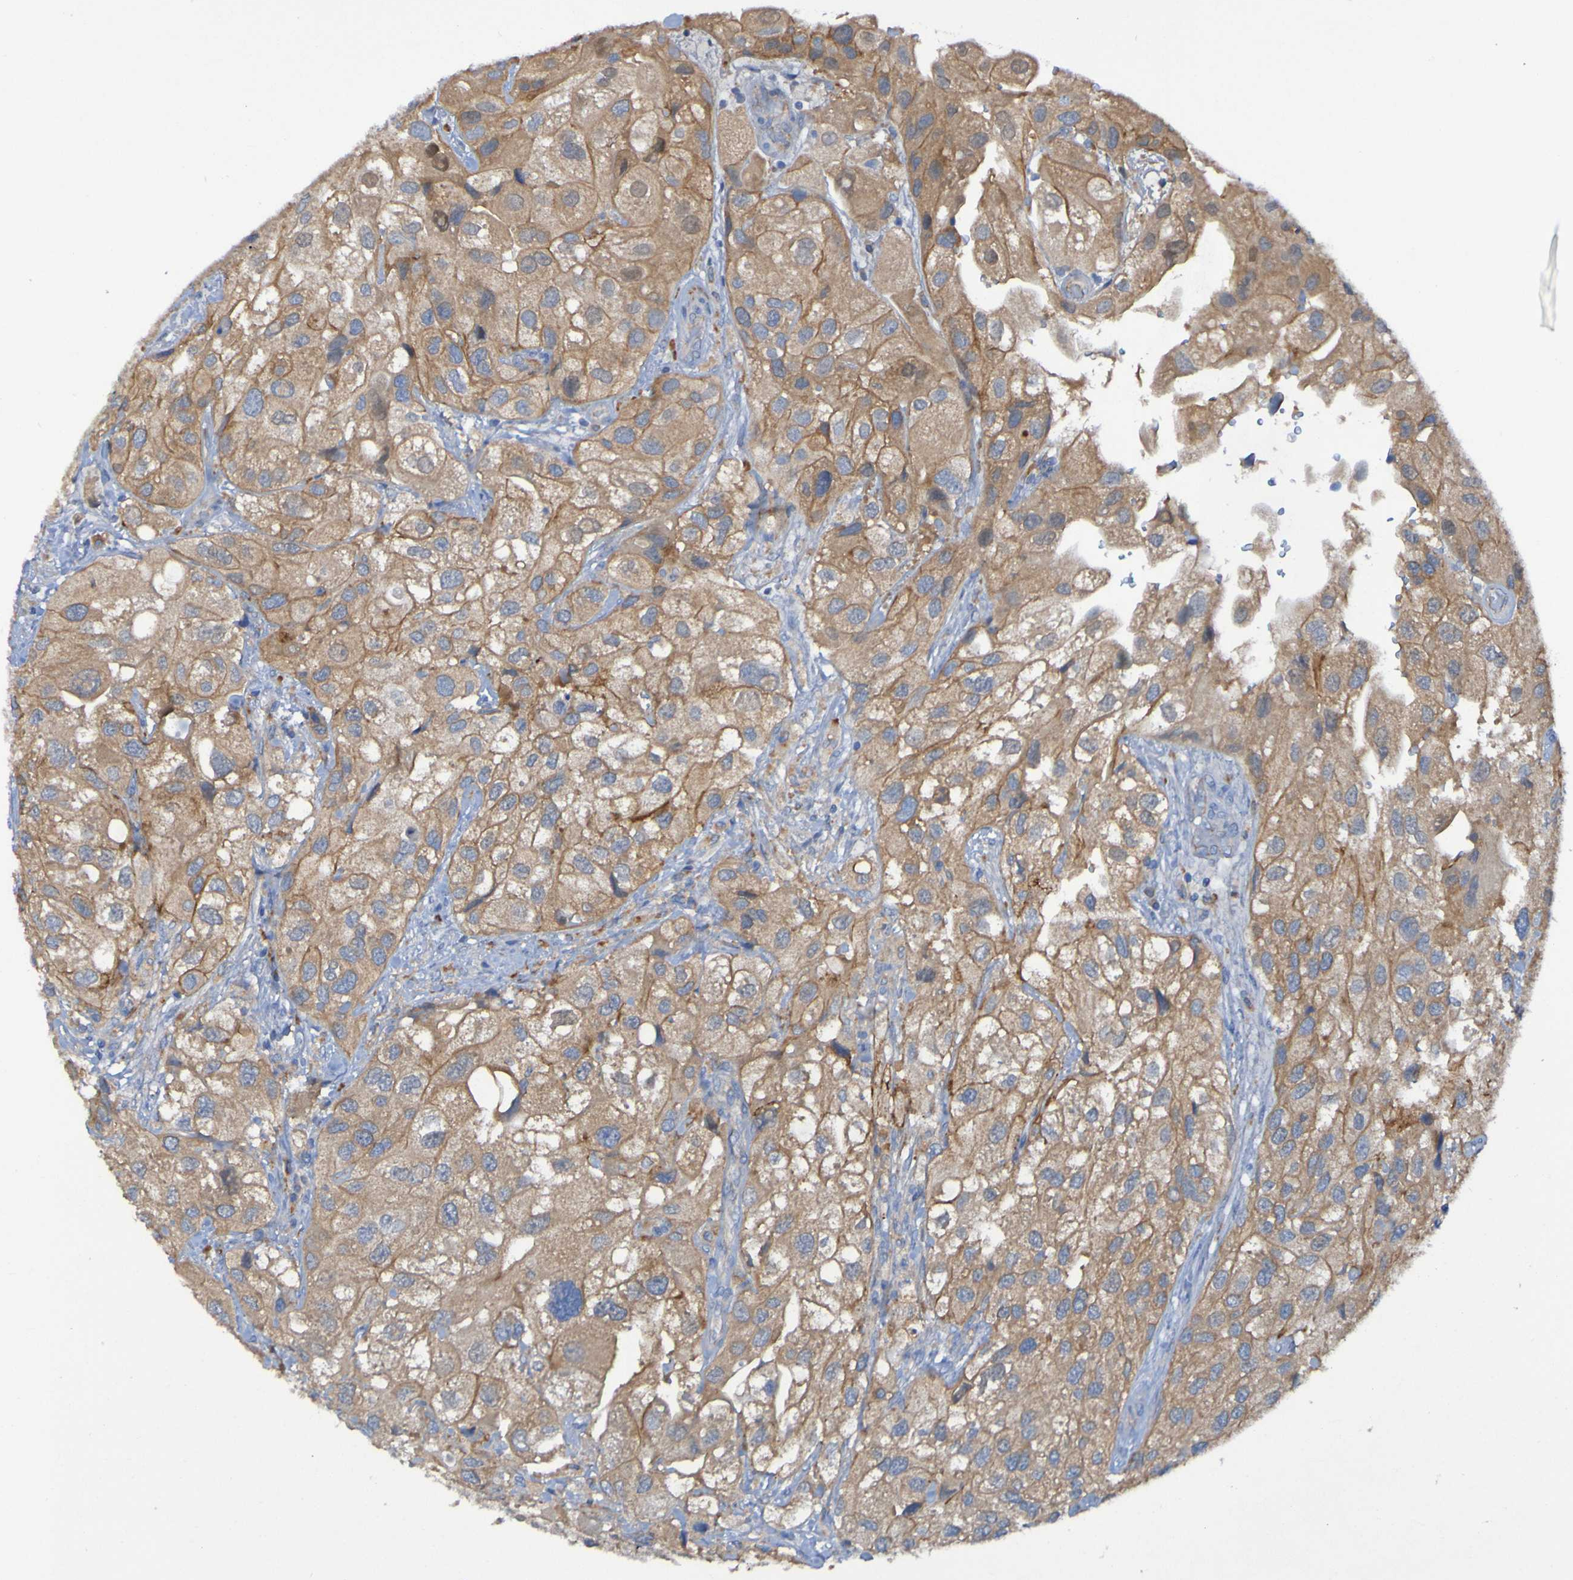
{"staining": {"intensity": "moderate", "quantity": ">75%", "location": "cytoplasmic/membranous"}, "tissue": "urothelial cancer", "cell_type": "Tumor cells", "image_type": "cancer", "snomed": [{"axis": "morphology", "description": "Urothelial carcinoma, High grade"}, {"axis": "topography", "description": "Urinary bladder"}], "caption": "An immunohistochemistry (IHC) histopathology image of tumor tissue is shown. Protein staining in brown highlights moderate cytoplasmic/membranous positivity in urothelial cancer within tumor cells. (Brightfield microscopy of DAB IHC at high magnification).", "gene": "ARHGEF16", "patient": {"sex": "female", "age": 64}}